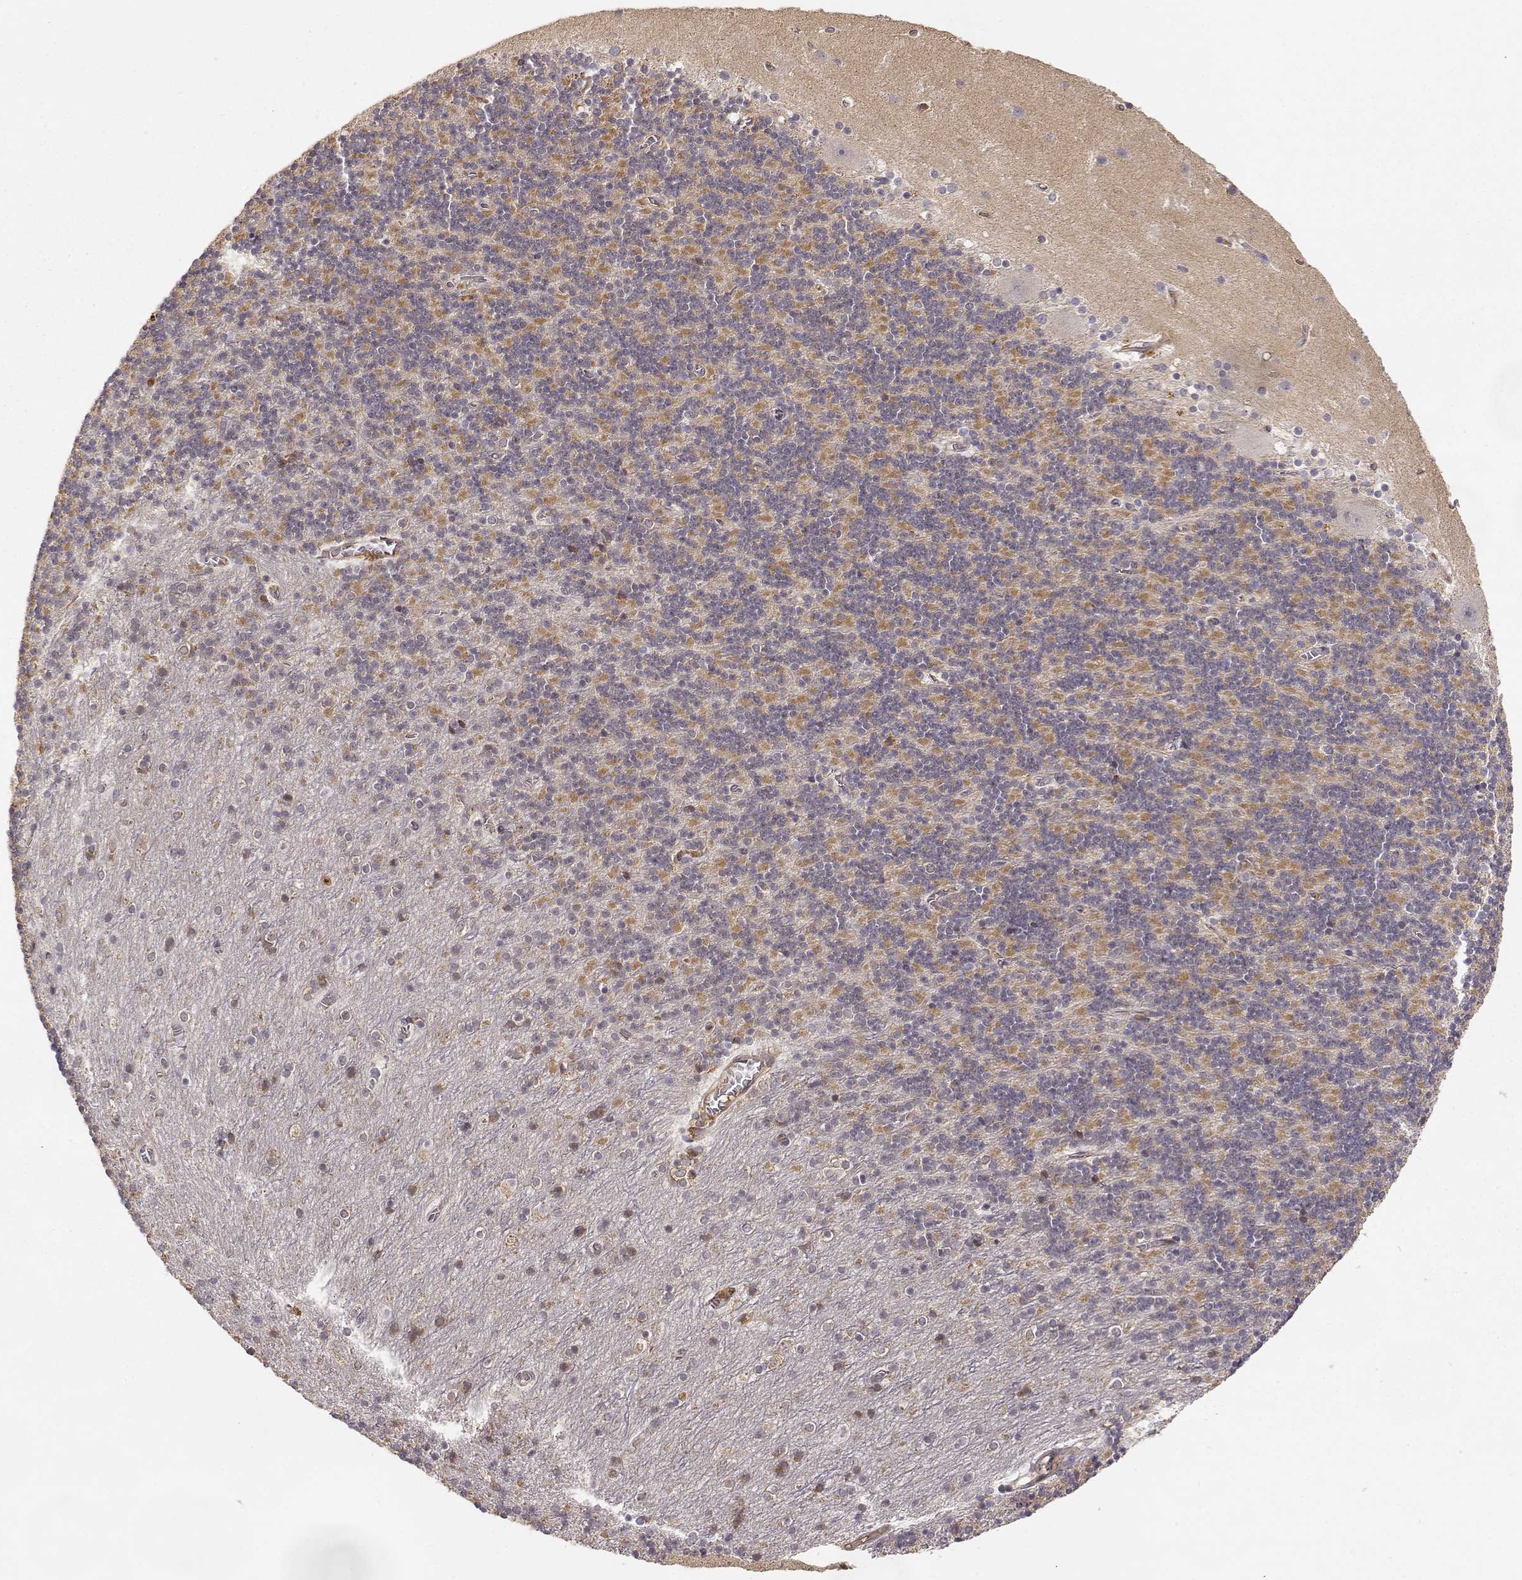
{"staining": {"intensity": "moderate", "quantity": "25%-75%", "location": "cytoplasmic/membranous"}, "tissue": "cerebellum", "cell_type": "Cells in granular layer", "image_type": "normal", "snomed": [{"axis": "morphology", "description": "Normal tissue, NOS"}, {"axis": "topography", "description": "Cerebellum"}], "caption": "Unremarkable cerebellum demonstrates moderate cytoplasmic/membranous expression in approximately 25%-75% of cells in granular layer (Stains: DAB (3,3'-diaminobenzidine) in brown, nuclei in blue, Microscopy: brightfield microscopy at high magnification)..", "gene": "ARHGEF2", "patient": {"sex": "male", "age": 70}}